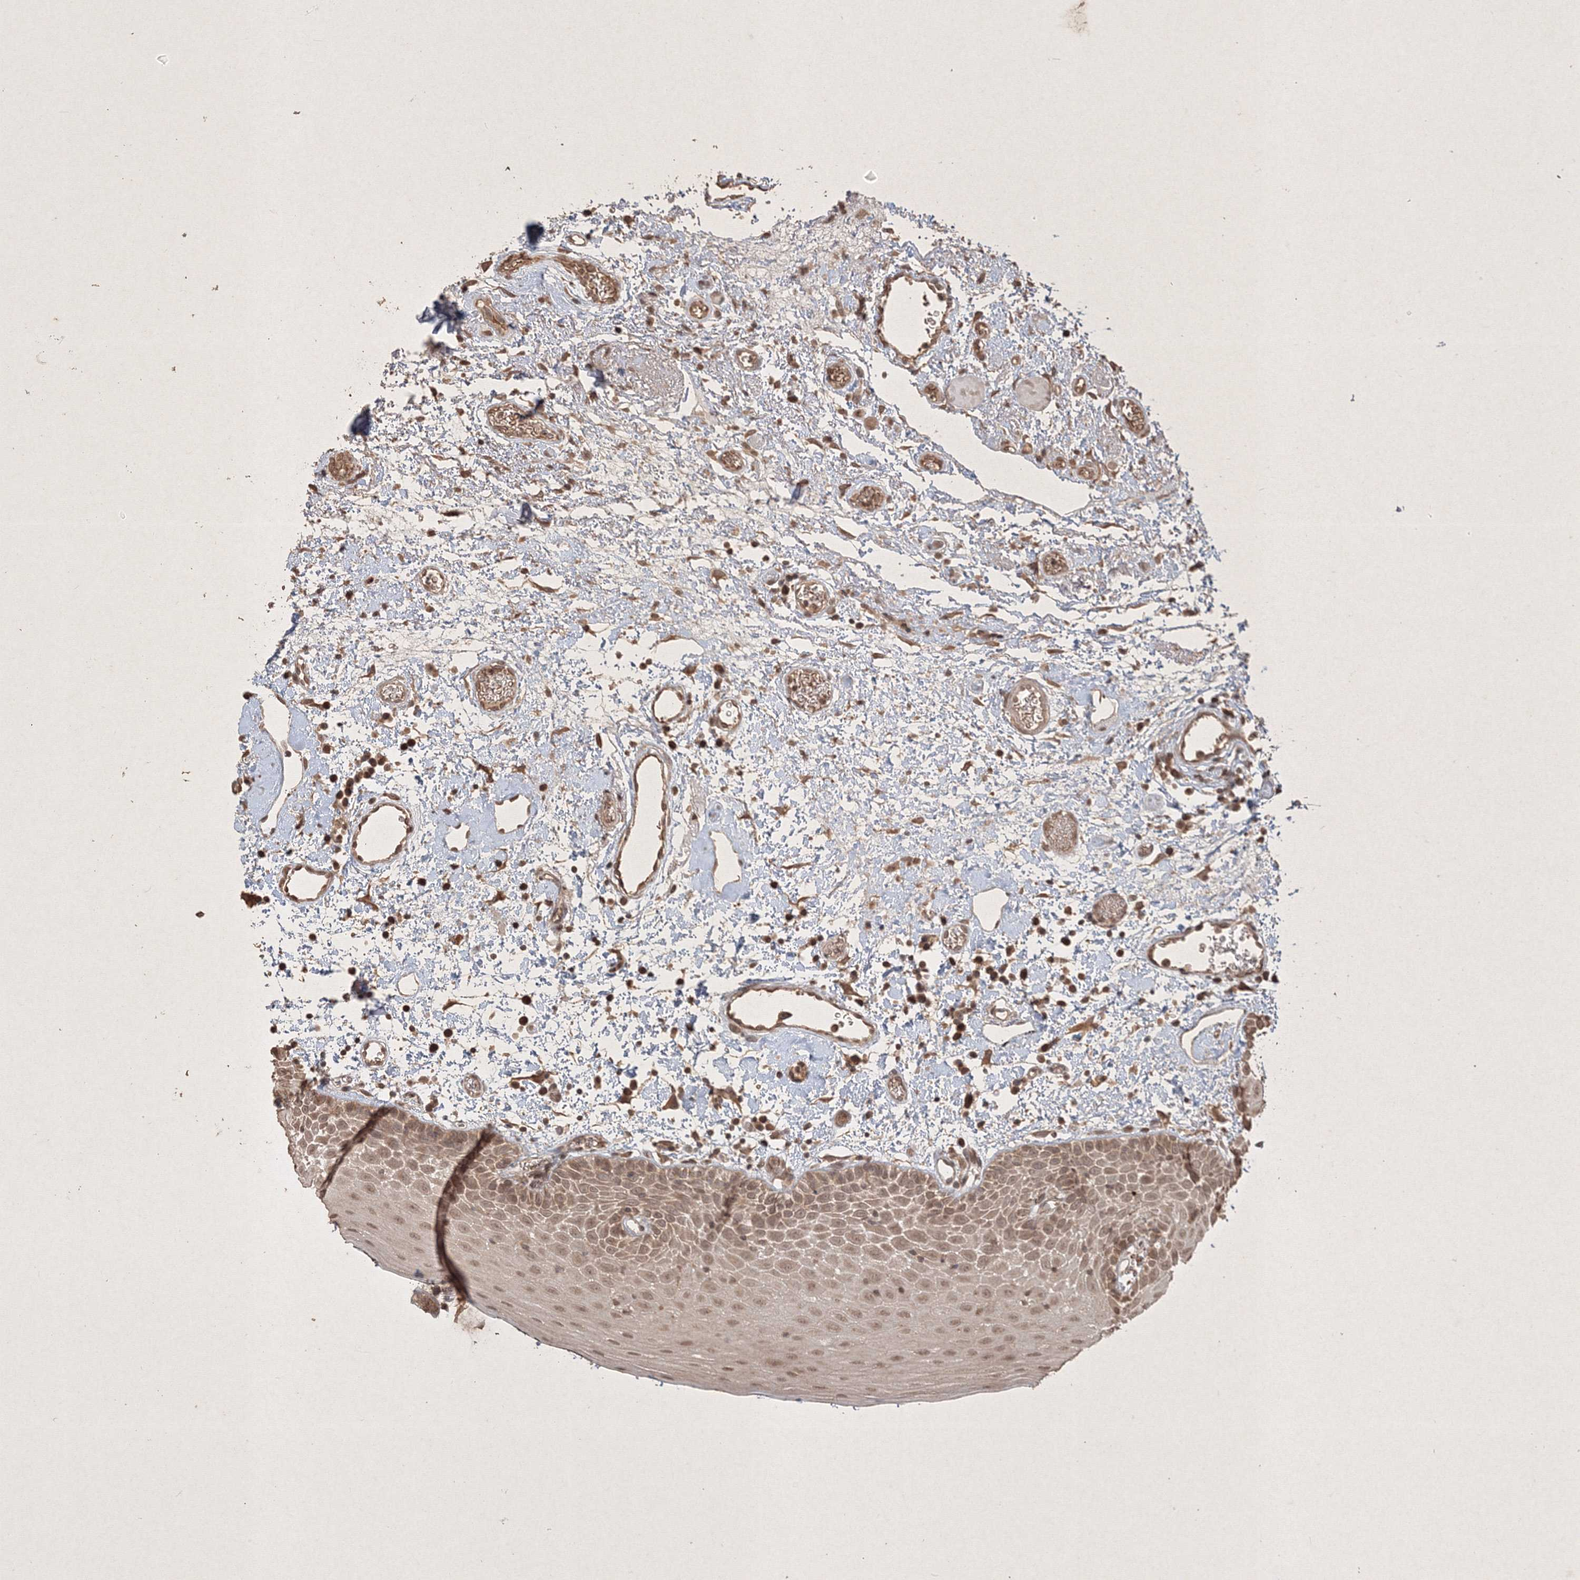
{"staining": {"intensity": "weak", "quantity": "25%-75%", "location": "cytoplasmic/membranous,nuclear"}, "tissue": "oral mucosa", "cell_type": "Squamous epithelial cells", "image_type": "normal", "snomed": [{"axis": "morphology", "description": "Normal tissue, NOS"}, {"axis": "topography", "description": "Oral tissue"}], "caption": "DAB (3,3'-diaminobenzidine) immunohistochemical staining of normal human oral mucosa exhibits weak cytoplasmic/membranous,nuclear protein positivity in approximately 25%-75% of squamous epithelial cells. (DAB (3,3'-diaminobenzidine) = brown stain, brightfield microscopy at high magnification).", "gene": "PELI3", "patient": {"sex": "male", "age": 74}}